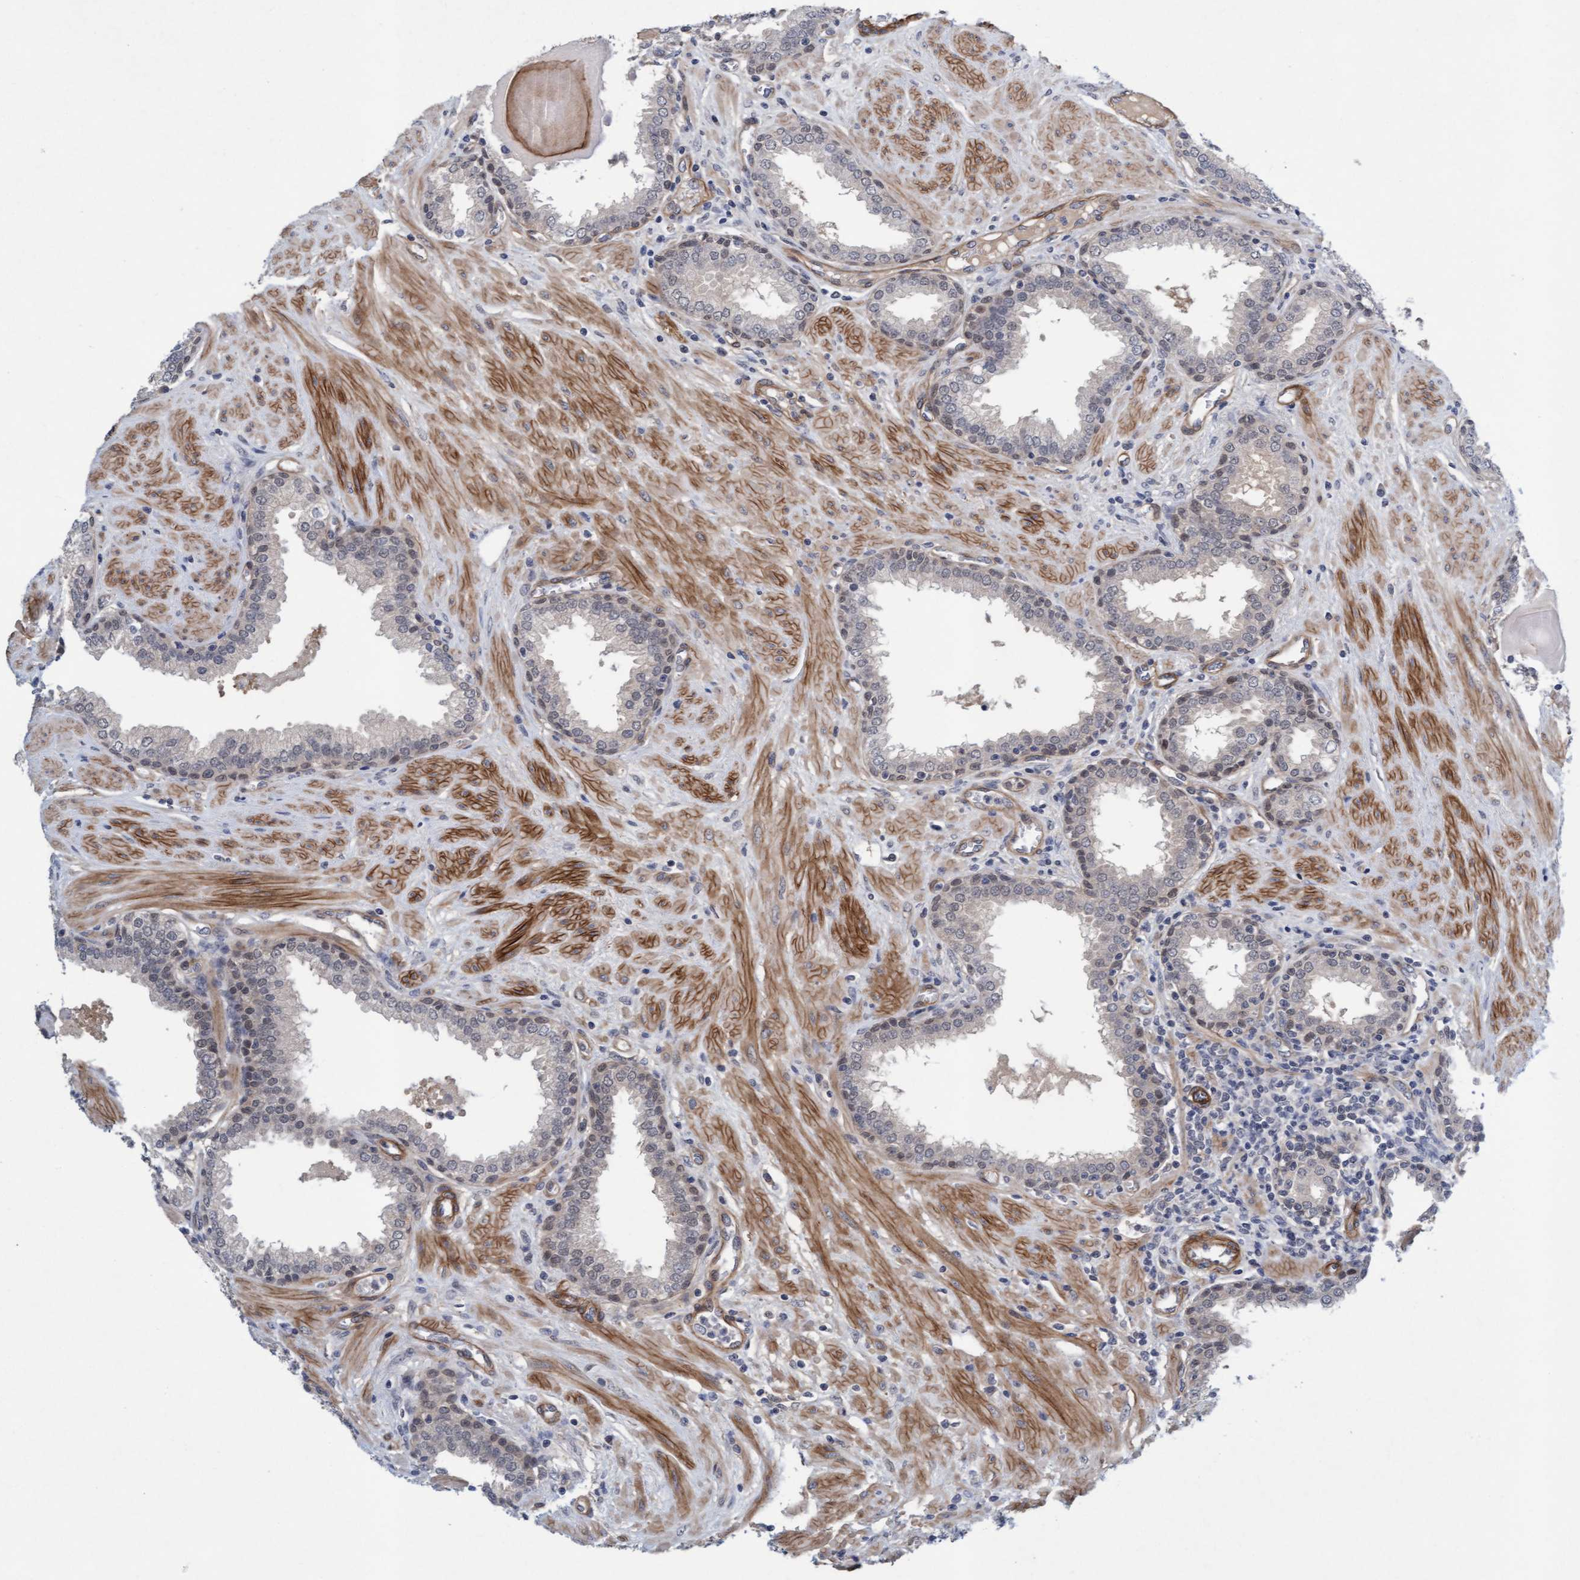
{"staining": {"intensity": "weak", "quantity": "<25%", "location": "cytoplasmic/membranous"}, "tissue": "prostate", "cell_type": "Glandular cells", "image_type": "normal", "snomed": [{"axis": "morphology", "description": "Normal tissue, NOS"}, {"axis": "topography", "description": "Prostate"}], "caption": "An image of human prostate is negative for staining in glandular cells. Nuclei are stained in blue.", "gene": "TSTD2", "patient": {"sex": "male", "age": 51}}